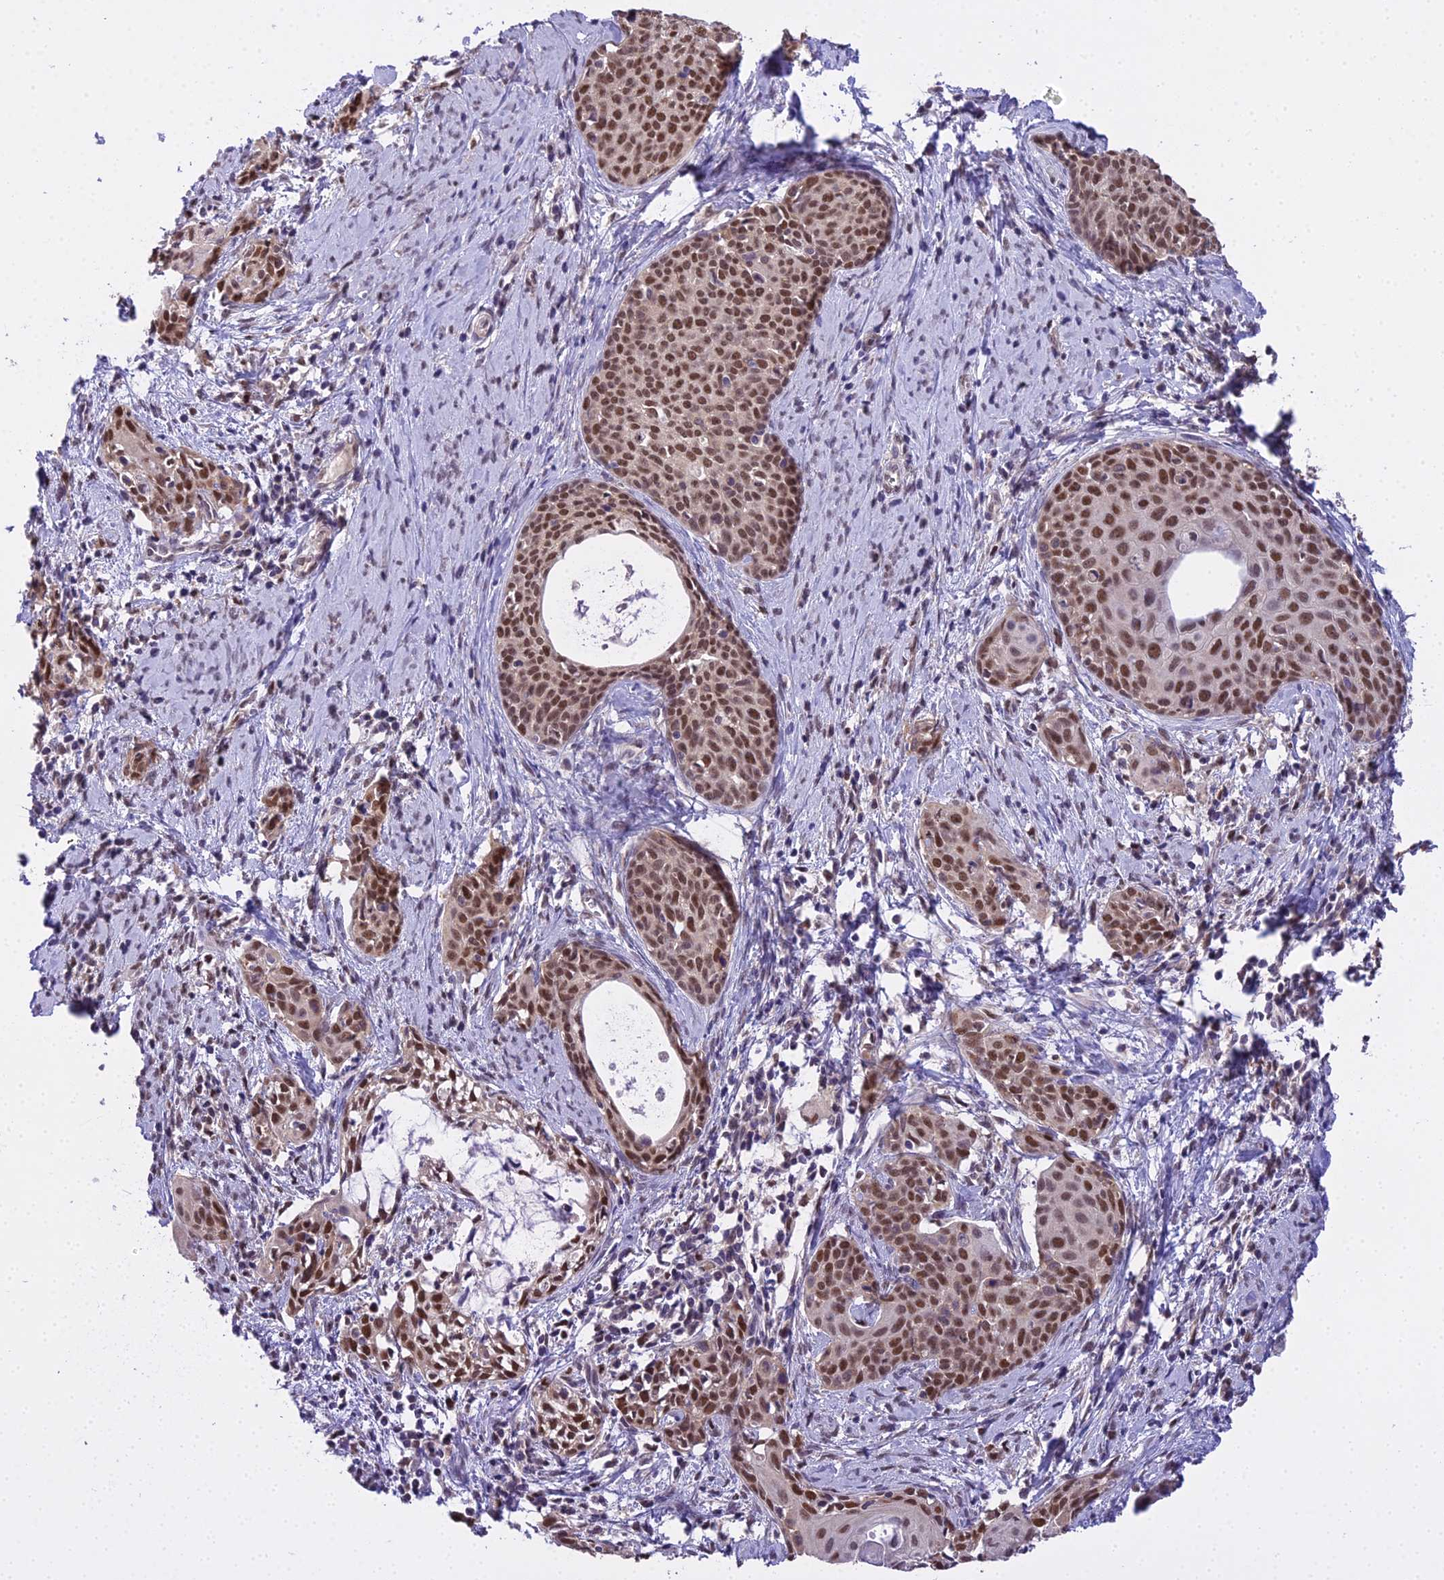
{"staining": {"intensity": "strong", "quantity": ">75%", "location": "nuclear"}, "tissue": "cervical cancer", "cell_type": "Tumor cells", "image_type": "cancer", "snomed": [{"axis": "morphology", "description": "Squamous cell carcinoma, NOS"}, {"axis": "topography", "description": "Cervix"}], "caption": "A high-resolution photomicrograph shows immunohistochemistry staining of squamous cell carcinoma (cervical), which reveals strong nuclear positivity in about >75% of tumor cells.", "gene": "MAT2A", "patient": {"sex": "female", "age": 52}}